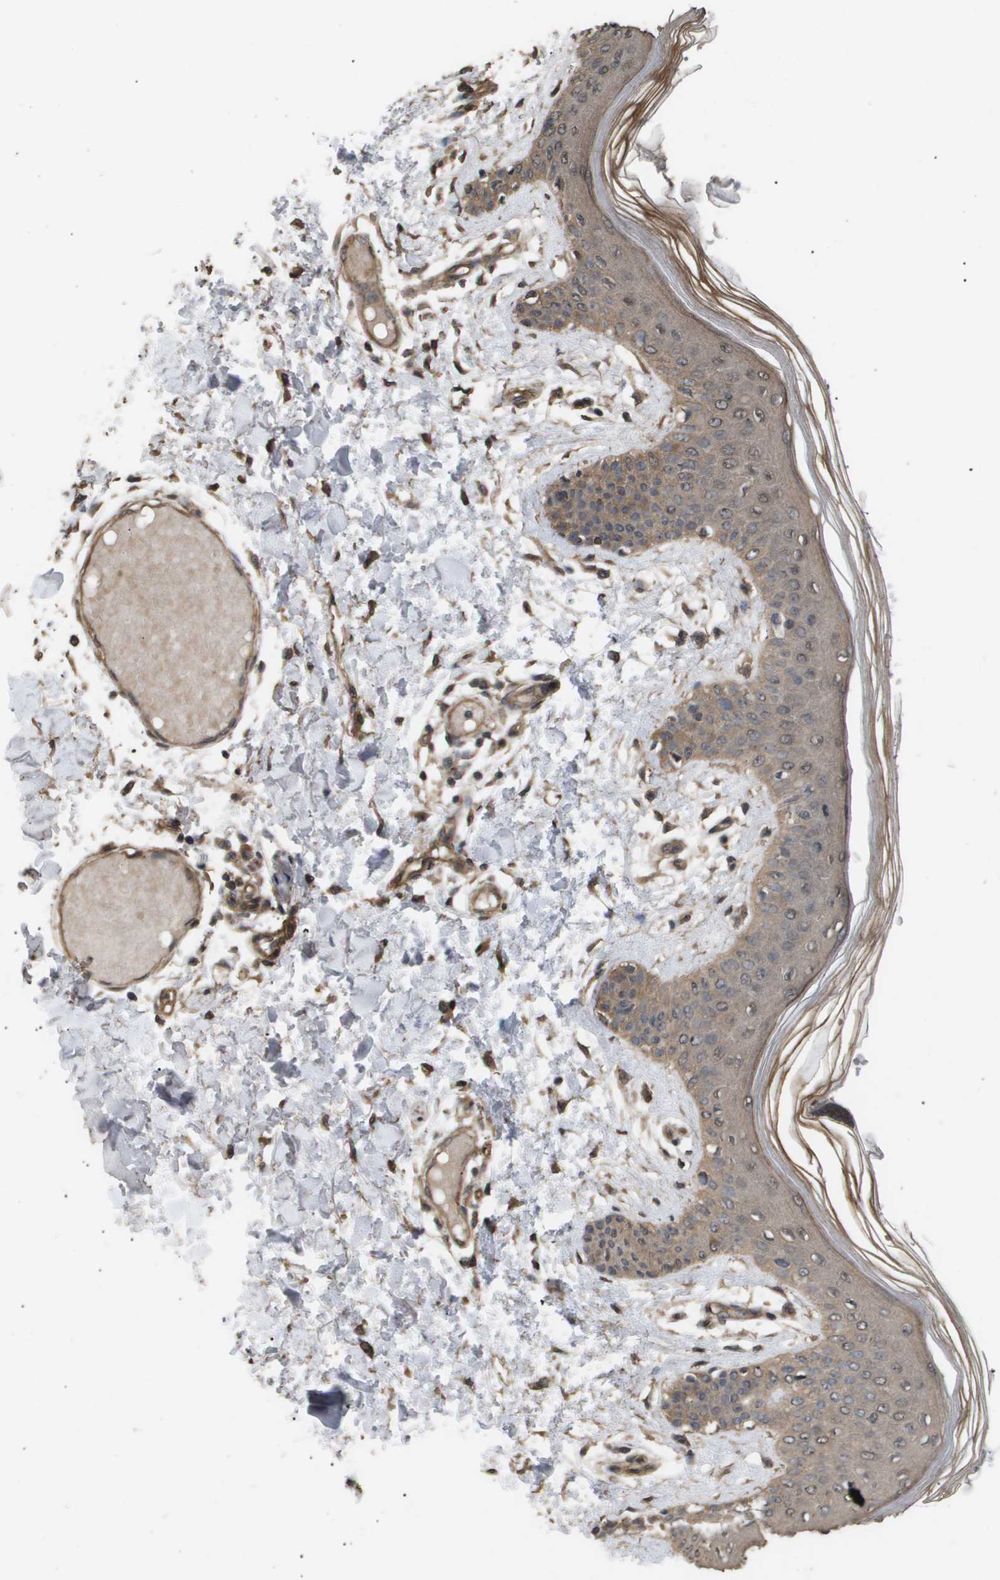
{"staining": {"intensity": "strong", "quantity": ">75%", "location": "cytoplasmic/membranous"}, "tissue": "skin", "cell_type": "Fibroblasts", "image_type": "normal", "snomed": [{"axis": "morphology", "description": "Normal tissue, NOS"}, {"axis": "topography", "description": "Skin"}], "caption": "A high-resolution histopathology image shows immunohistochemistry staining of benign skin, which demonstrates strong cytoplasmic/membranous positivity in approximately >75% of fibroblasts. The staining is performed using DAB brown chromogen to label protein expression. The nuclei are counter-stained blue using hematoxylin.", "gene": "CUL5", "patient": {"sex": "male", "age": 53}}